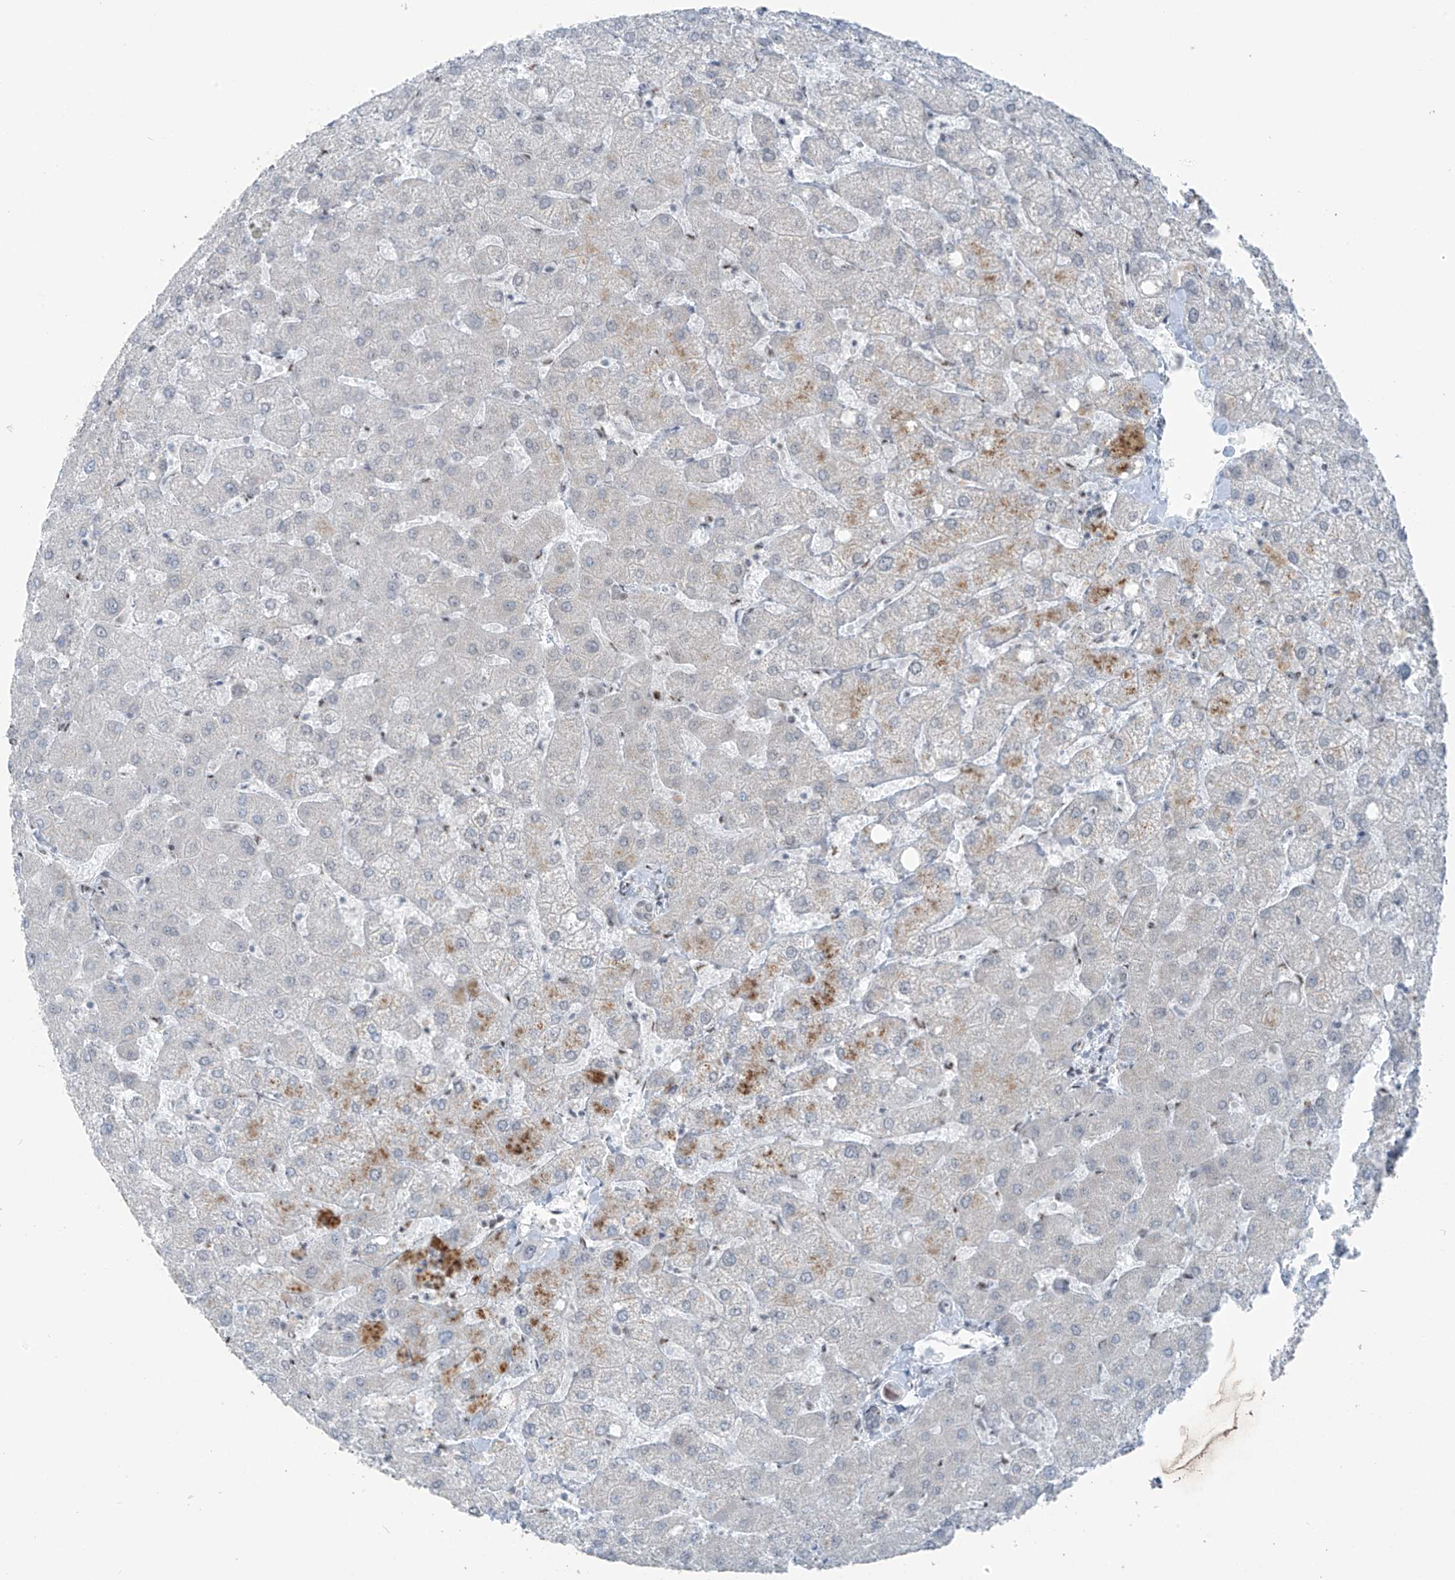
{"staining": {"intensity": "negative", "quantity": "none", "location": "none"}, "tissue": "liver", "cell_type": "Cholangiocytes", "image_type": "normal", "snomed": [{"axis": "morphology", "description": "Normal tissue, NOS"}, {"axis": "topography", "description": "Liver"}], "caption": "This is an immunohistochemistry photomicrograph of benign liver. There is no positivity in cholangiocytes.", "gene": "WRNIP1", "patient": {"sex": "female", "age": 54}}